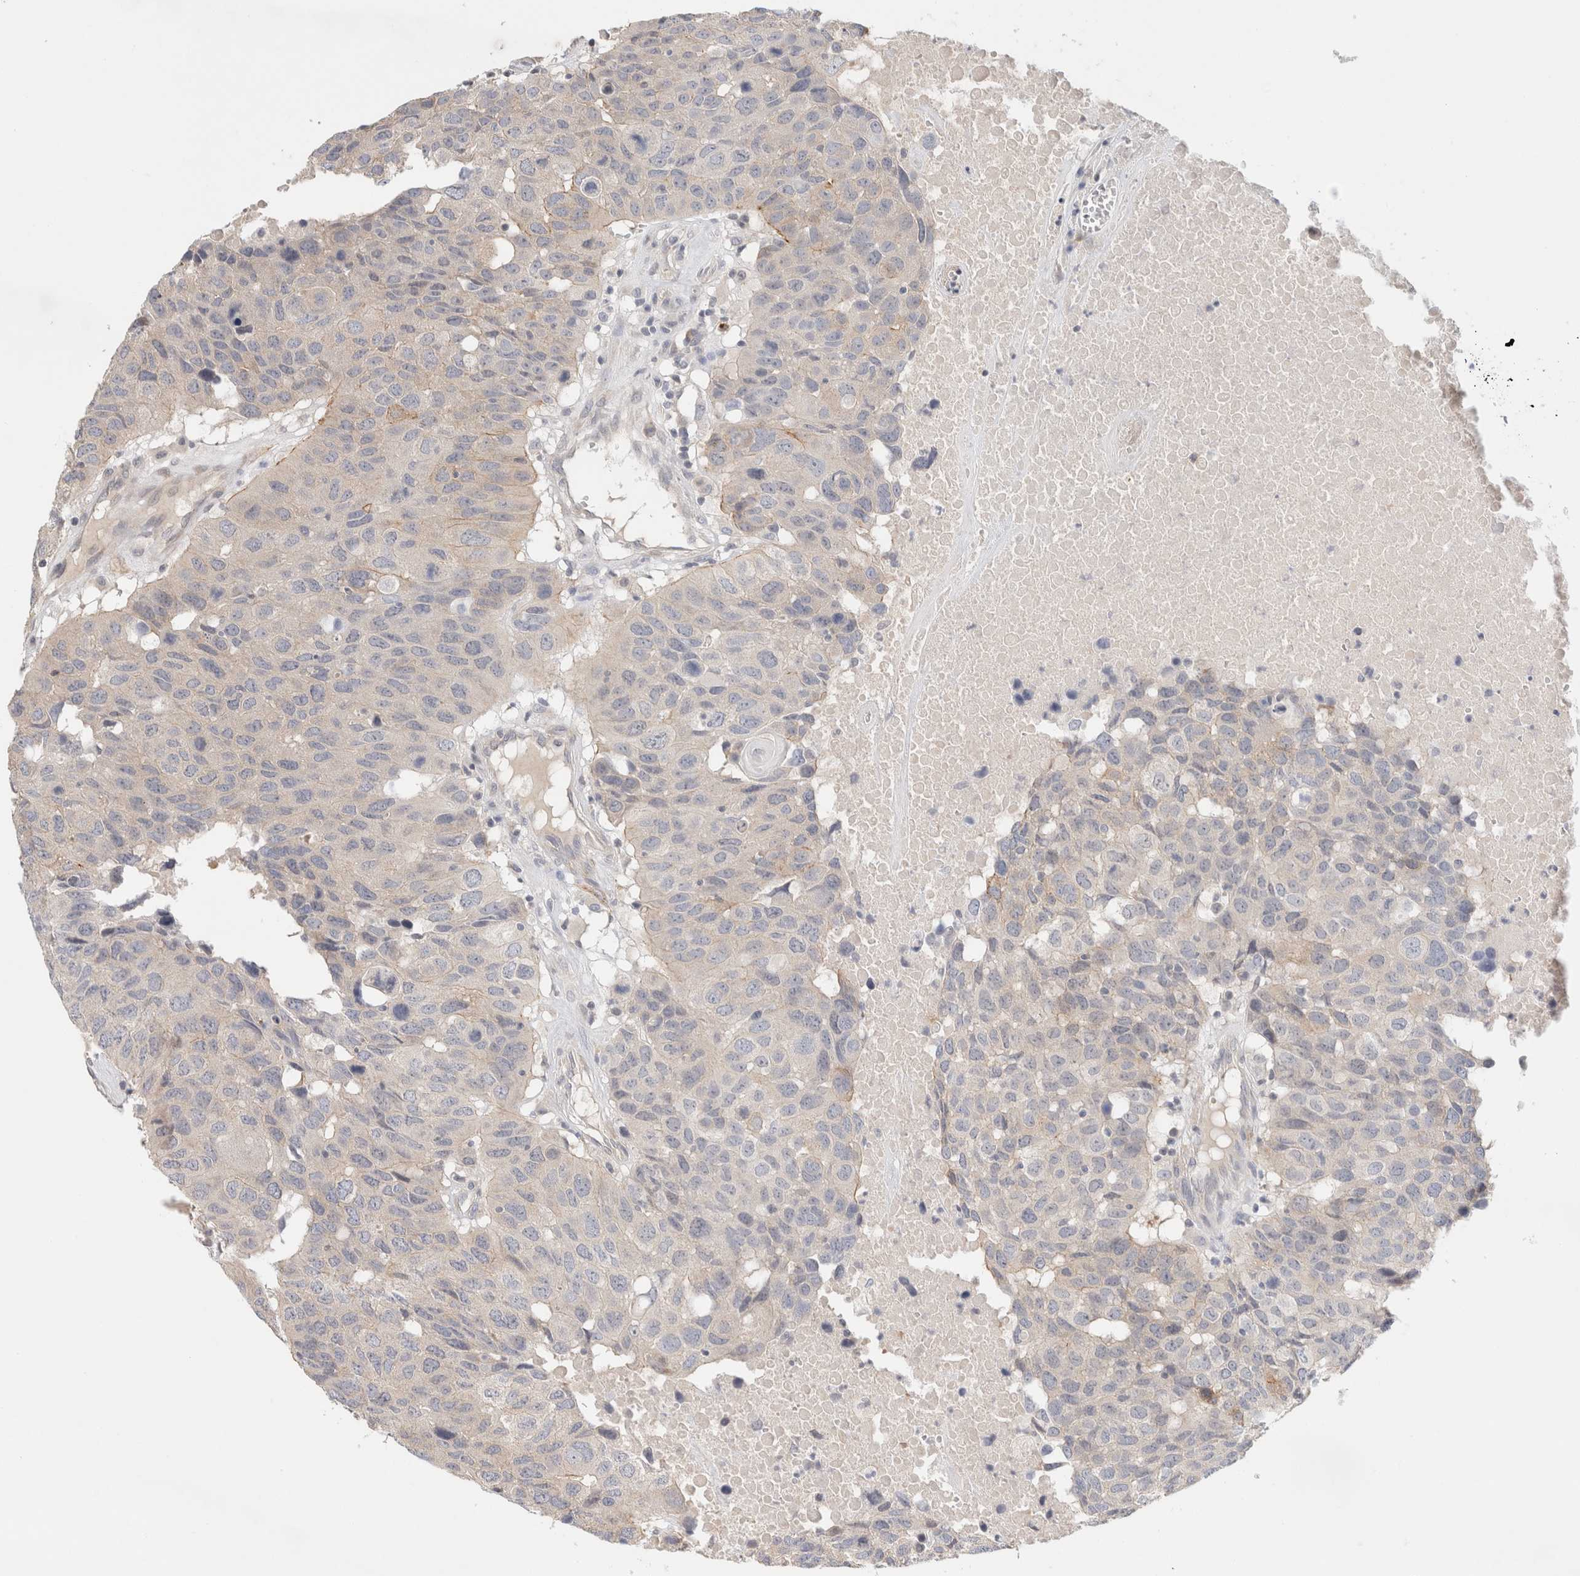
{"staining": {"intensity": "negative", "quantity": "none", "location": "none"}, "tissue": "head and neck cancer", "cell_type": "Tumor cells", "image_type": "cancer", "snomed": [{"axis": "morphology", "description": "Squamous cell carcinoma, NOS"}, {"axis": "topography", "description": "Head-Neck"}], "caption": "A high-resolution histopathology image shows IHC staining of squamous cell carcinoma (head and neck), which reveals no significant positivity in tumor cells. (DAB IHC, high magnification).", "gene": "SPRTN", "patient": {"sex": "male", "age": 66}}